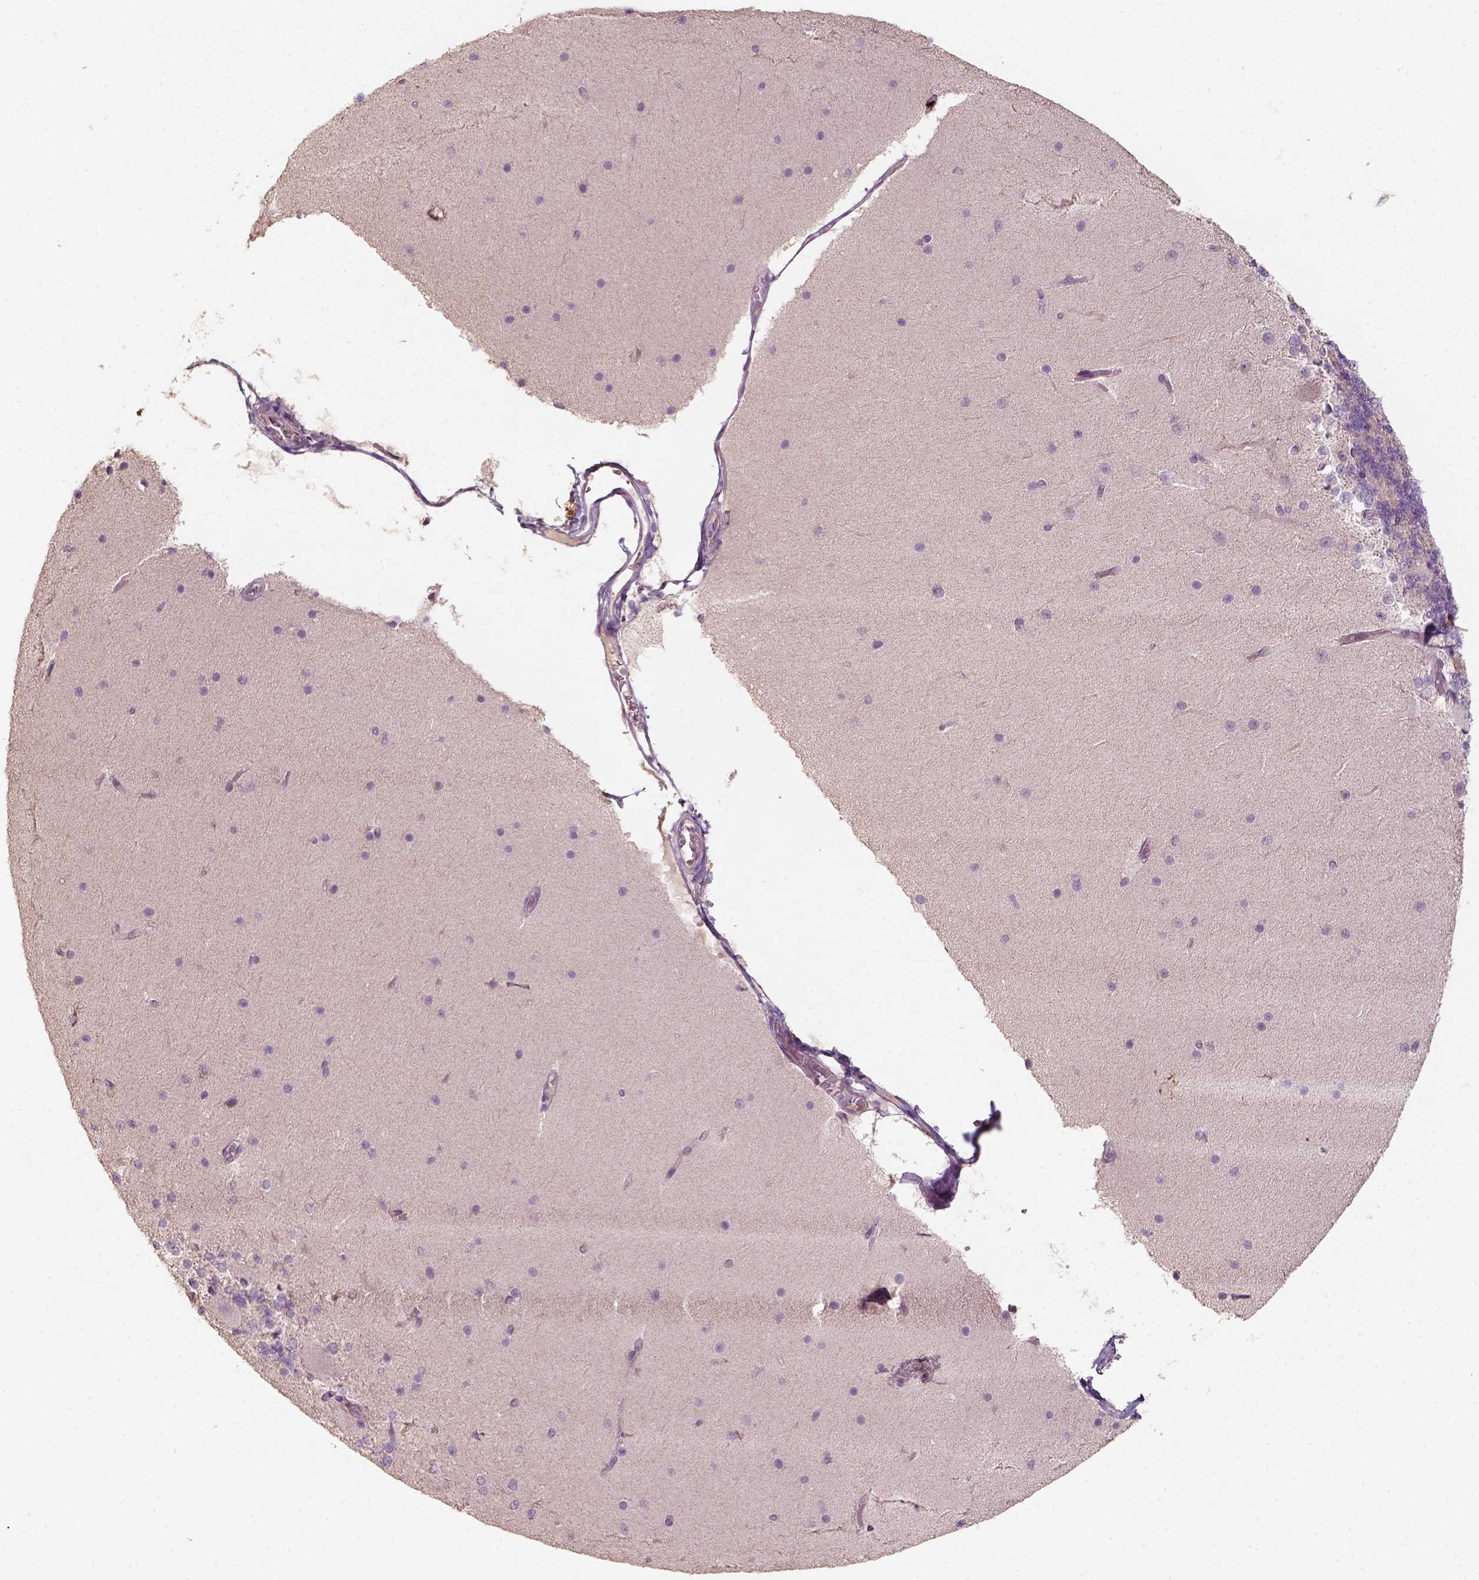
{"staining": {"intensity": "negative", "quantity": "none", "location": "none"}, "tissue": "cerebellum", "cell_type": "Cells in granular layer", "image_type": "normal", "snomed": [{"axis": "morphology", "description": "Normal tissue, NOS"}, {"axis": "topography", "description": "Cerebellum"}], "caption": "The IHC image has no significant positivity in cells in granular layer of cerebellum.", "gene": "AQP9", "patient": {"sex": "female", "age": 19}}